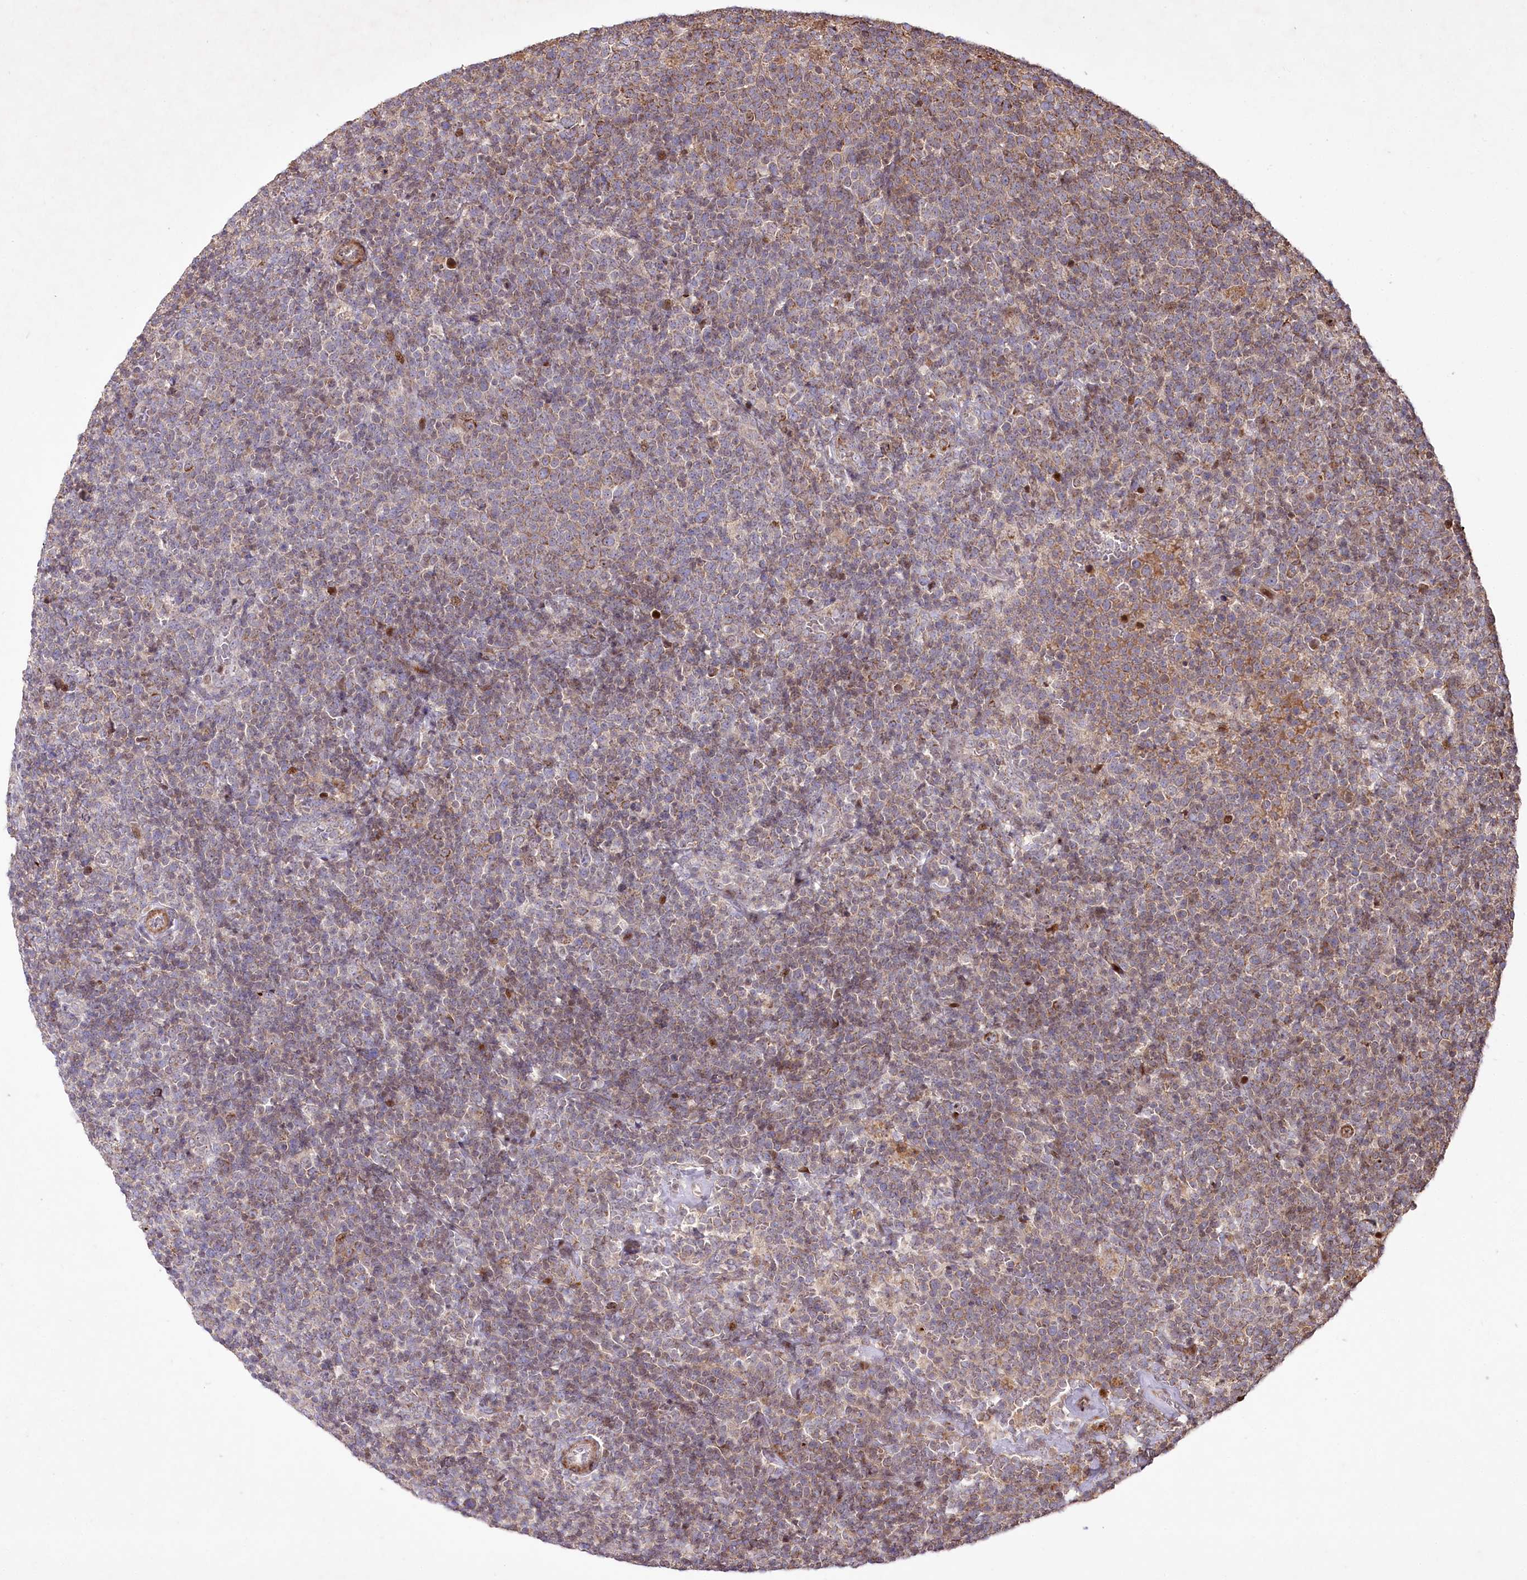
{"staining": {"intensity": "moderate", "quantity": "25%-75%", "location": "cytoplasmic/membranous"}, "tissue": "lymphoma", "cell_type": "Tumor cells", "image_type": "cancer", "snomed": [{"axis": "morphology", "description": "Malignant lymphoma, non-Hodgkin's type, High grade"}, {"axis": "topography", "description": "Lymph node"}], "caption": "This micrograph demonstrates immunohistochemistry staining of lymphoma, with medium moderate cytoplasmic/membranous staining in about 25%-75% of tumor cells.", "gene": "PSTK", "patient": {"sex": "male", "age": 61}}